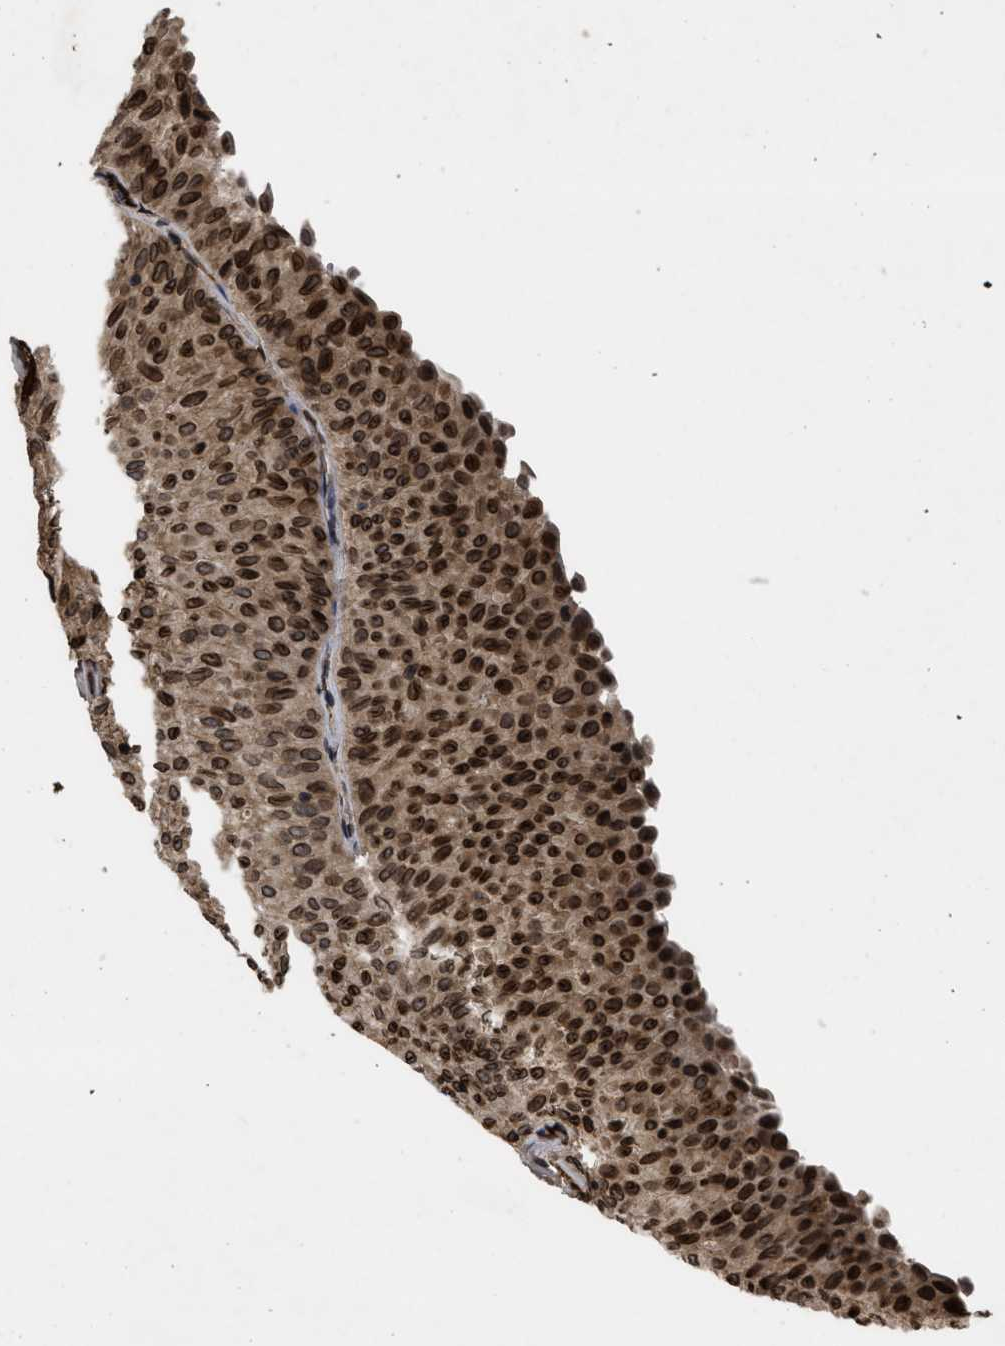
{"staining": {"intensity": "strong", "quantity": ">75%", "location": "cytoplasmic/membranous,nuclear"}, "tissue": "urothelial cancer", "cell_type": "Tumor cells", "image_type": "cancer", "snomed": [{"axis": "morphology", "description": "Urothelial carcinoma, Low grade"}, {"axis": "topography", "description": "Urinary bladder"}], "caption": "A histopathology image showing strong cytoplasmic/membranous and nuclear staining in about >75% of tumor cells in urothelial carcinoma (low-grade), as visualized by brown immunohistochemical staining.", "gene": "CRY1", "patient": {"sex": "male", "age": 78}}